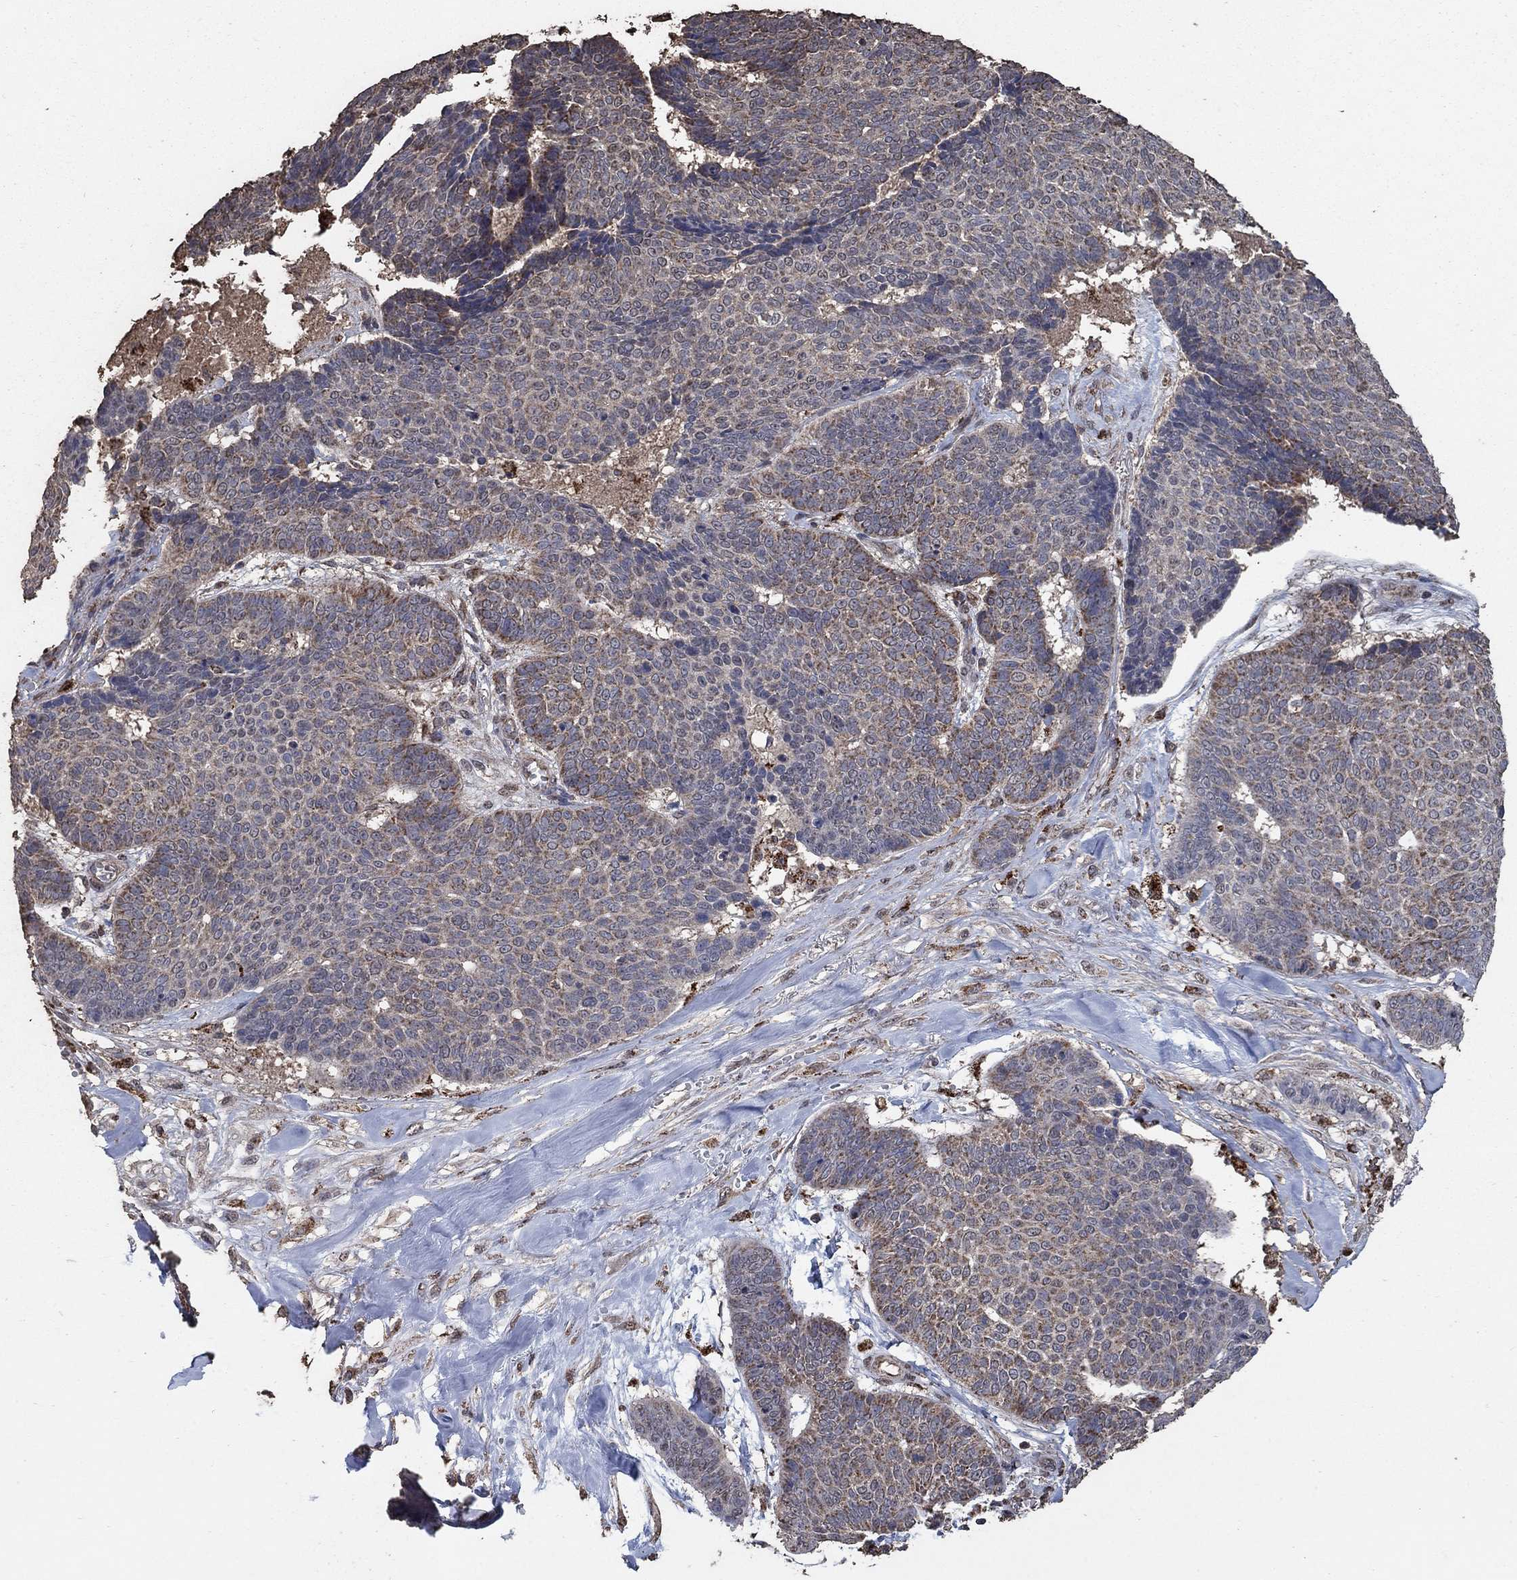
{"staining": {"intensity": "moderate", "quantity": "<25%", "location": "cytoplasmic/membranous"}, "tissue": "skin cancer", "cell_type": "Tumor cells", "image_type": "cancer", "snomed": [{"axis": "morphology", "description": "Basal cell carcinoma"}, {"axis": "topography", "description": "Skin"}], "caption": "Immunohistochemical staining of basal cell carcinoma (skin) exhibits low levels of moderate cytoplasmic/membranous staining in approximately <25% of tumor cells. (Stains: DAB in brown, nuclei in blue, Microscopy: brightfield microscopy at high magnification).", "gene": "MRPS24", "patient": {"sex": "male", "age": 86}}